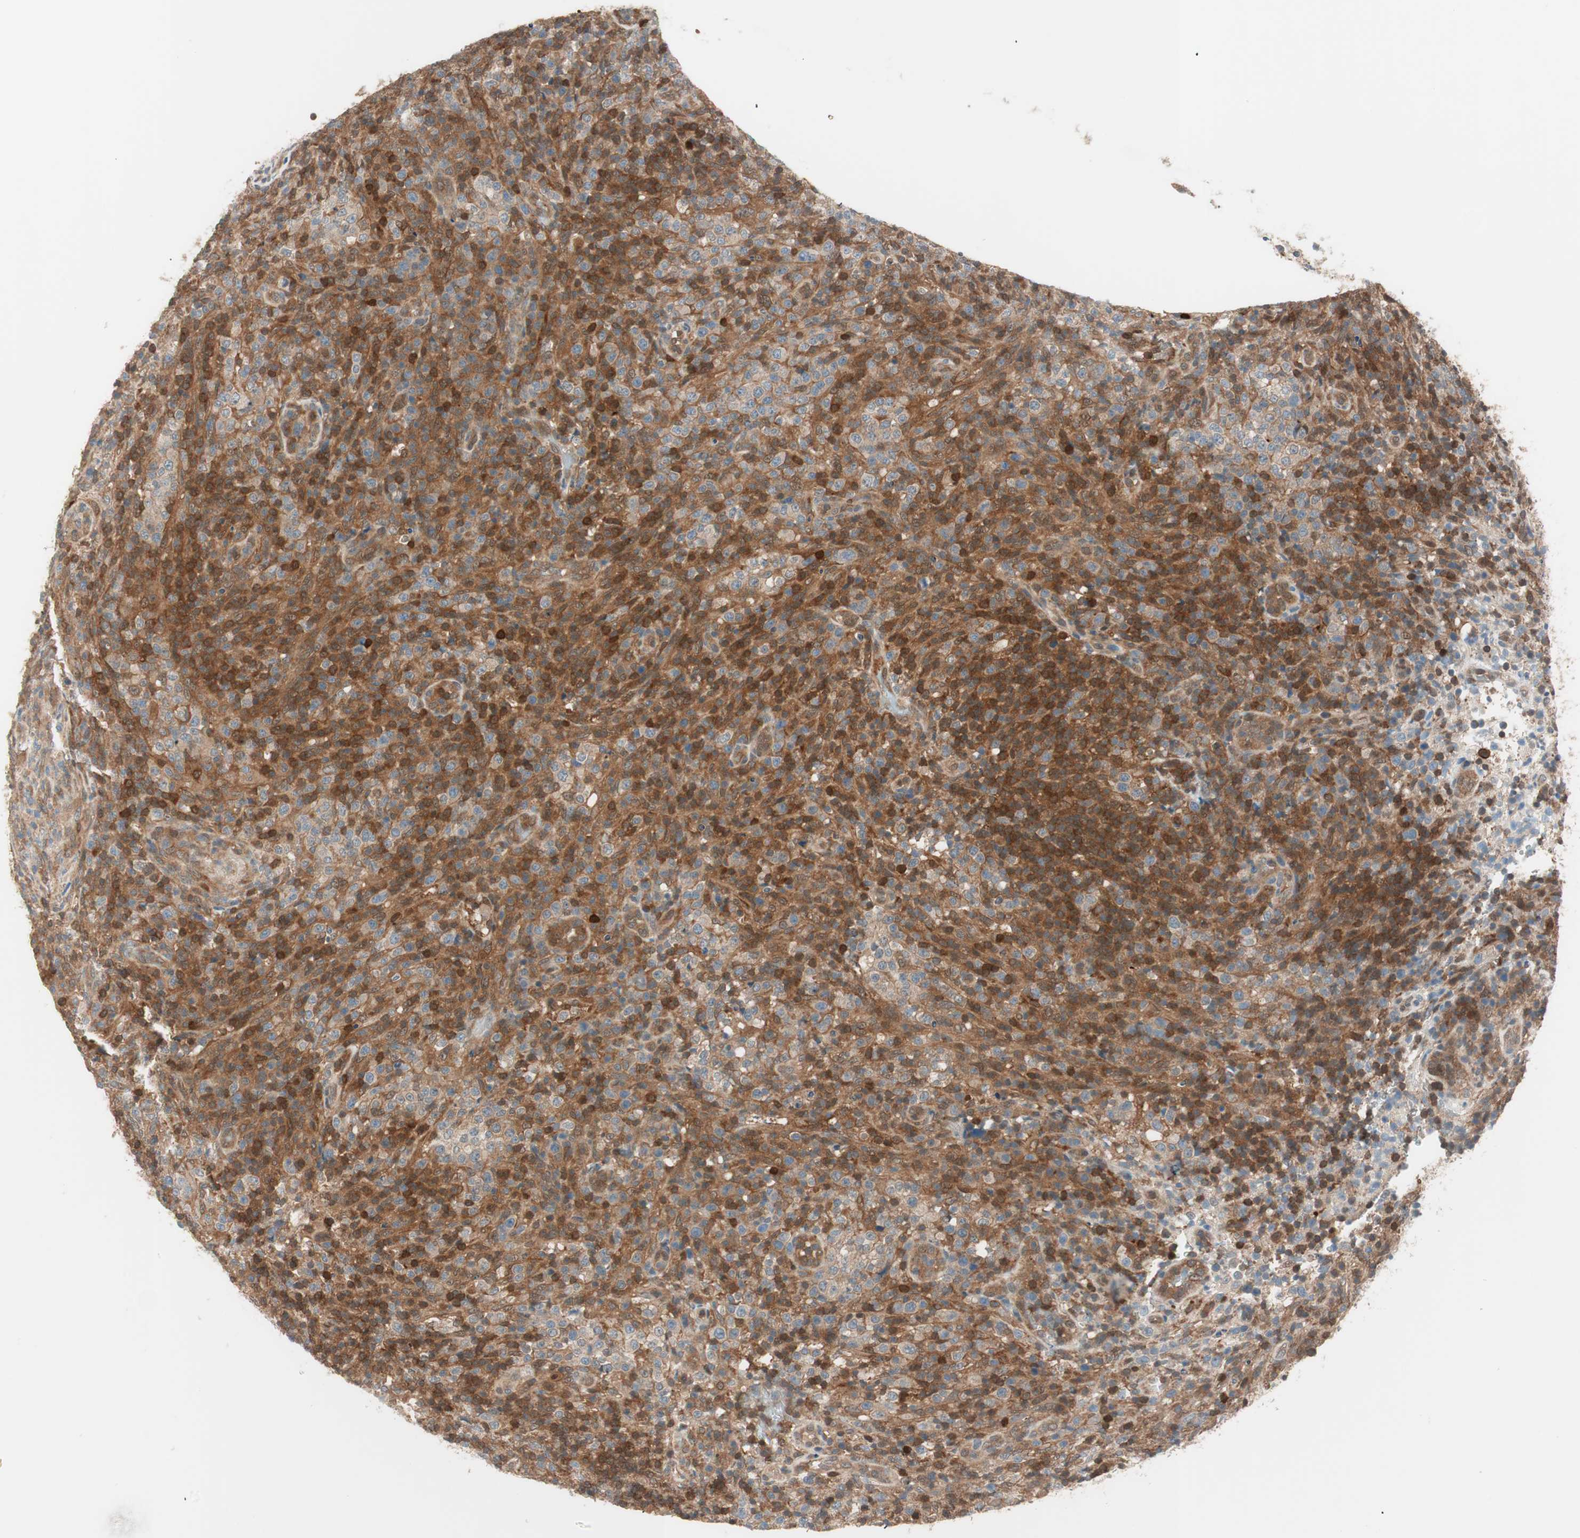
{"staining": {"intensity": "moderate", "quantity": "25%-75%", "location": "cytoplasmic/membranous"}, "tissue": "lymphoma", "cell_type": "Tumor cells", "image_type": "cancer", "snomed": [{"axis": "morphology", "description": "Malignant lymphoma, non-Hodgkin's type, High grade"}, {"axis": "topography", "description": "Lymph node"}], "caption": "Moderate cytoplasmic/membranous protein expression is identified in about 25%-75% of tumor cells in malignant lymphoma, non-Hodgkin's type (high-grade).", "gene": "GALT", "patient": {"sex": "female", "age": 76}}